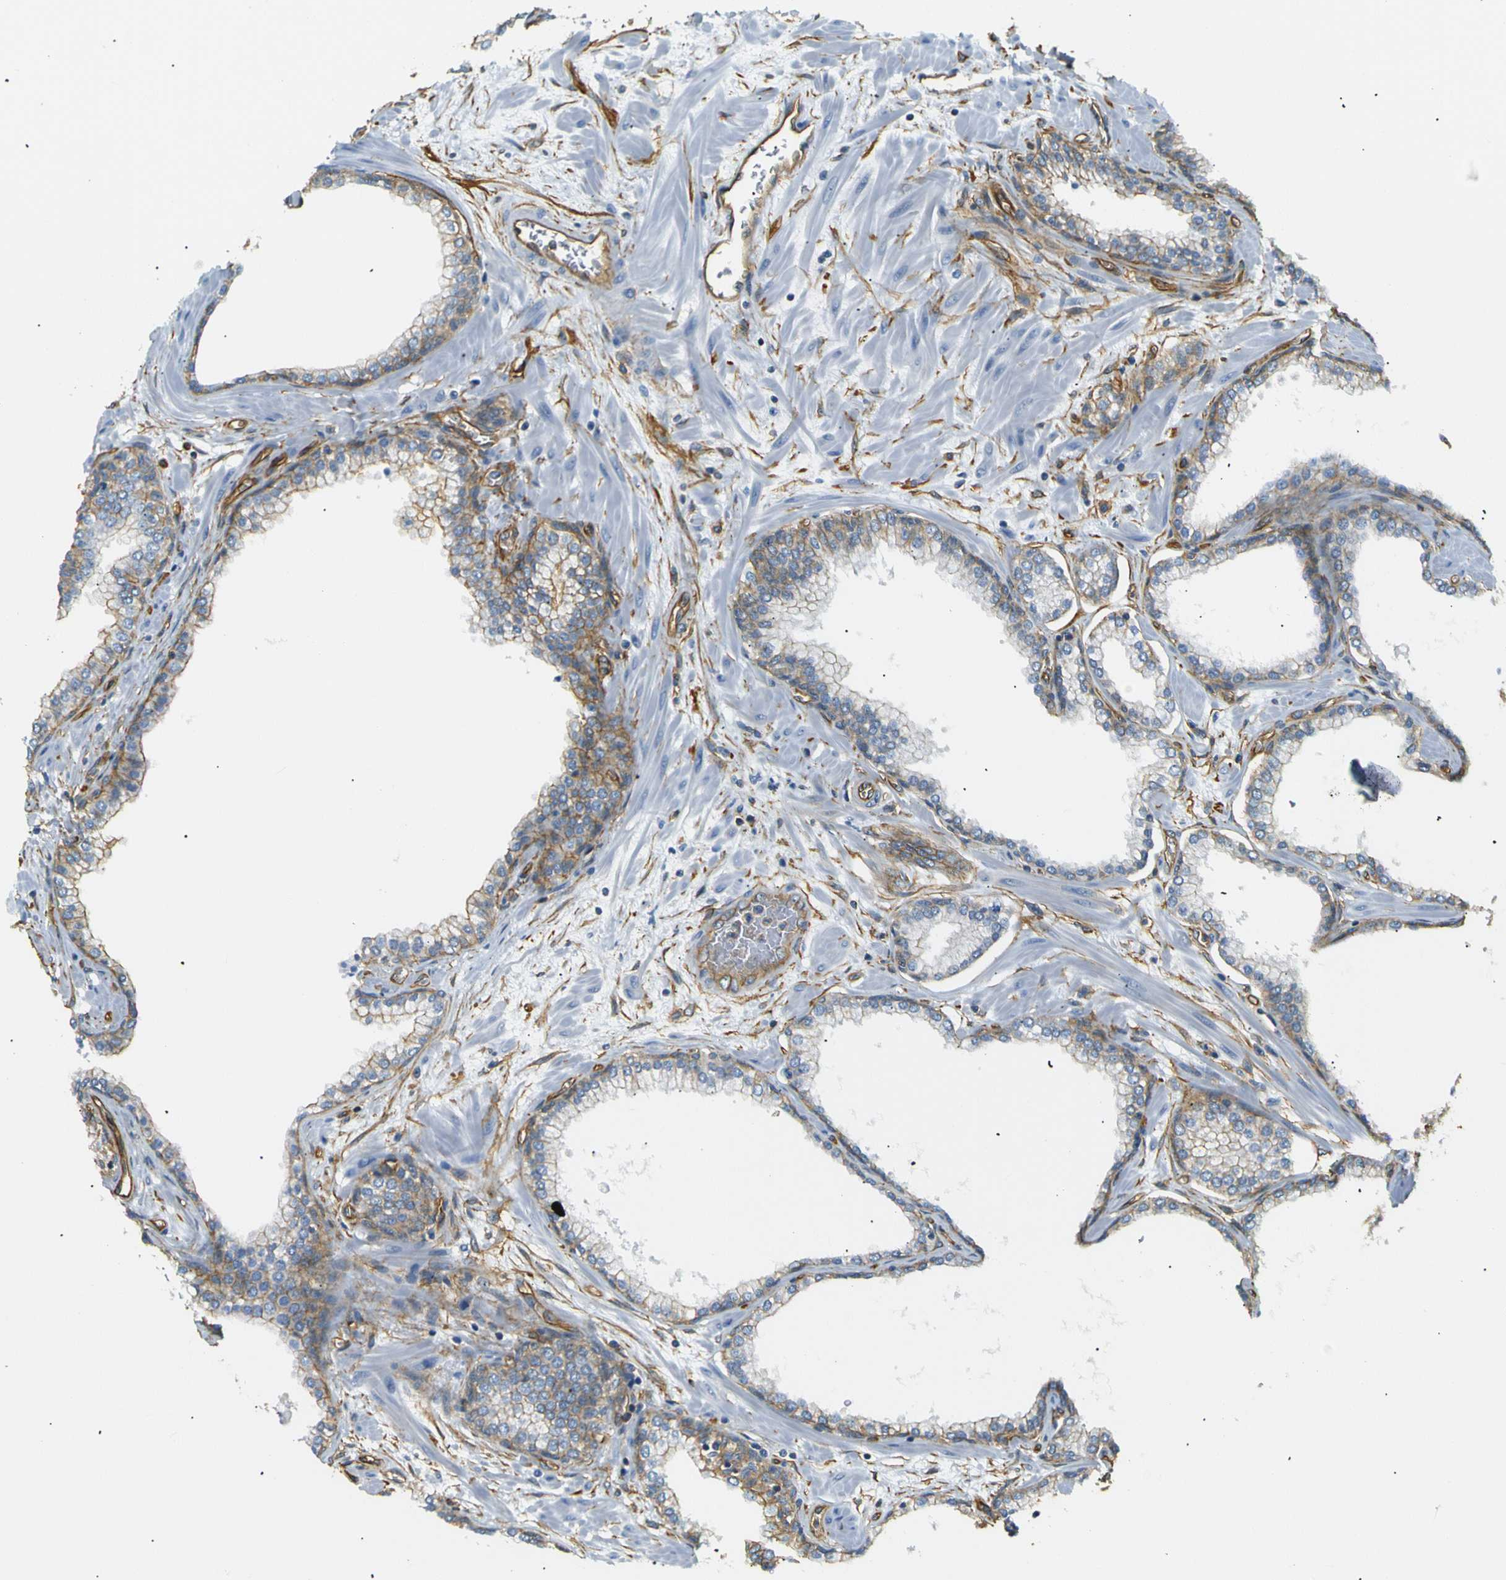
{"staining": {"intensity": "moderate", "quantity": "25%-75%", "location": "cytoplasmic/membranous"}, "tissue": "prostate", "cell_type": "Glandular cells", "image_type": "normal", "snomed": [{"axis": "morphology", "description": "Normal tissue, NOS"}, {"axis": "morphology", "description": "Urothelial carcinoma, Low grade"}, {"axis": "topography", "description": "Urinary bladder"}, {"axis": "topography", "description": "Prostate"}], "caption": "IHC staining of benign prostate, which demonstrates medium levels of moderate cytoplasmic/membranous staining in approximately 25%-75% of glandular cells indicating moderate cytoplasmic/membranous protein positivity. The staining was performed using DAB (3,3'-diaminobenzidine) (brown) for protein detection and nuclei were counterstained in hematoxylin (blue).", "gene": "SPTBN1", "patient": {"sex": "male", "age": 60}}